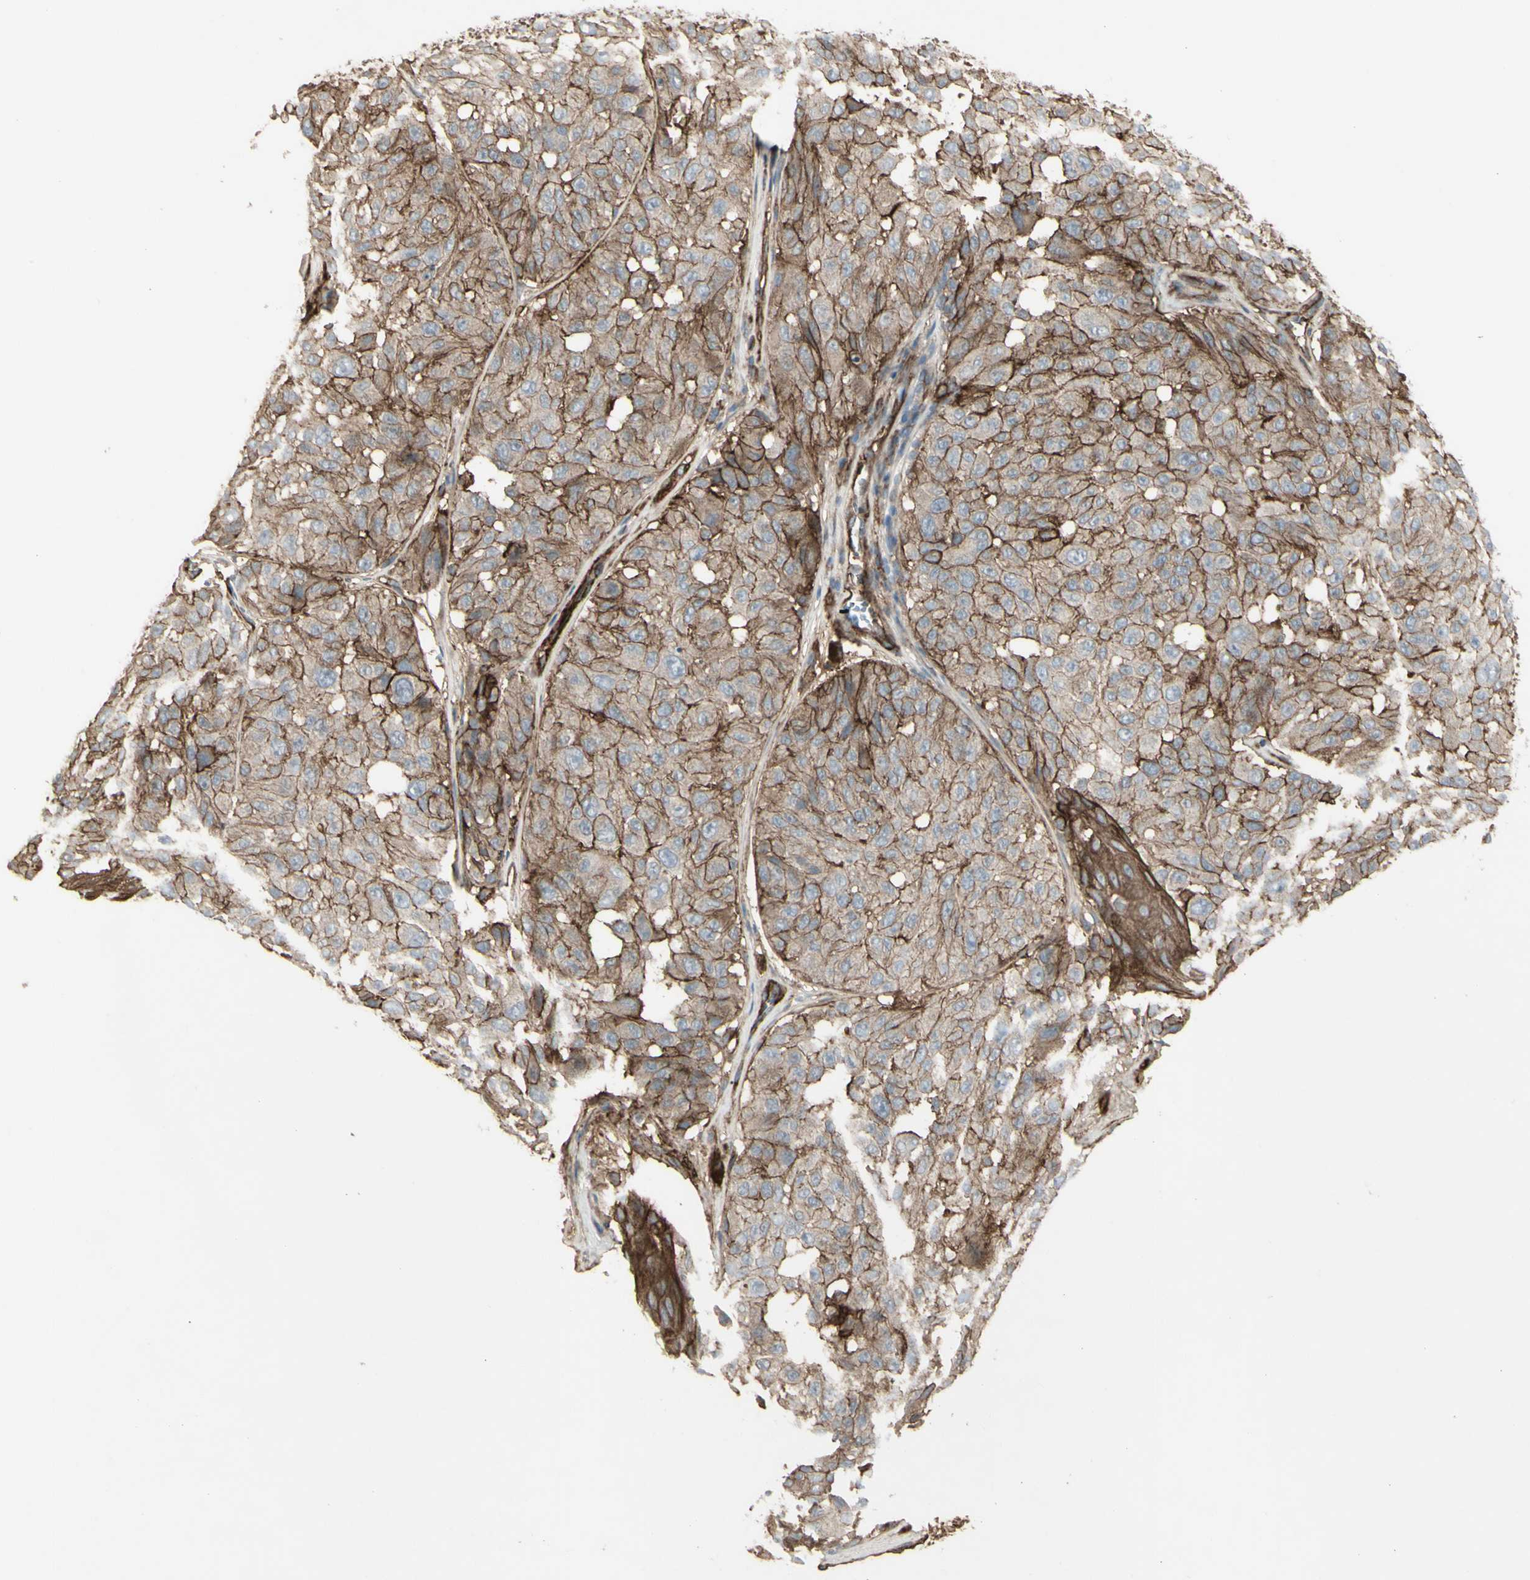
{"staining": {"intensity": "moderate", "quantity": ">75%", "location": "cytoplasmic/membranous"}, "tissue": "melanoma", "cell_type": "Tumor cells", "image_type": "cancer", "snomed": [{"axis": "morphology", "description": "Malignant melanoma, NOS"}, {"axis": "topography", "description": "Skin"}], "caption": "IHC staining of malignant melanoma, which demonstrates medium levels of moderate cytoplasmic/membranous staining in about >75% of tumor cells indicating moderate cytoplasmic/membranous protein positivity. The staining was performed using DAB (brown) for protein detection and nuclei were counterstained in hematoxylin (blue).", "gene": "CD276", "patient": {"sex": "female", "age": 46}}